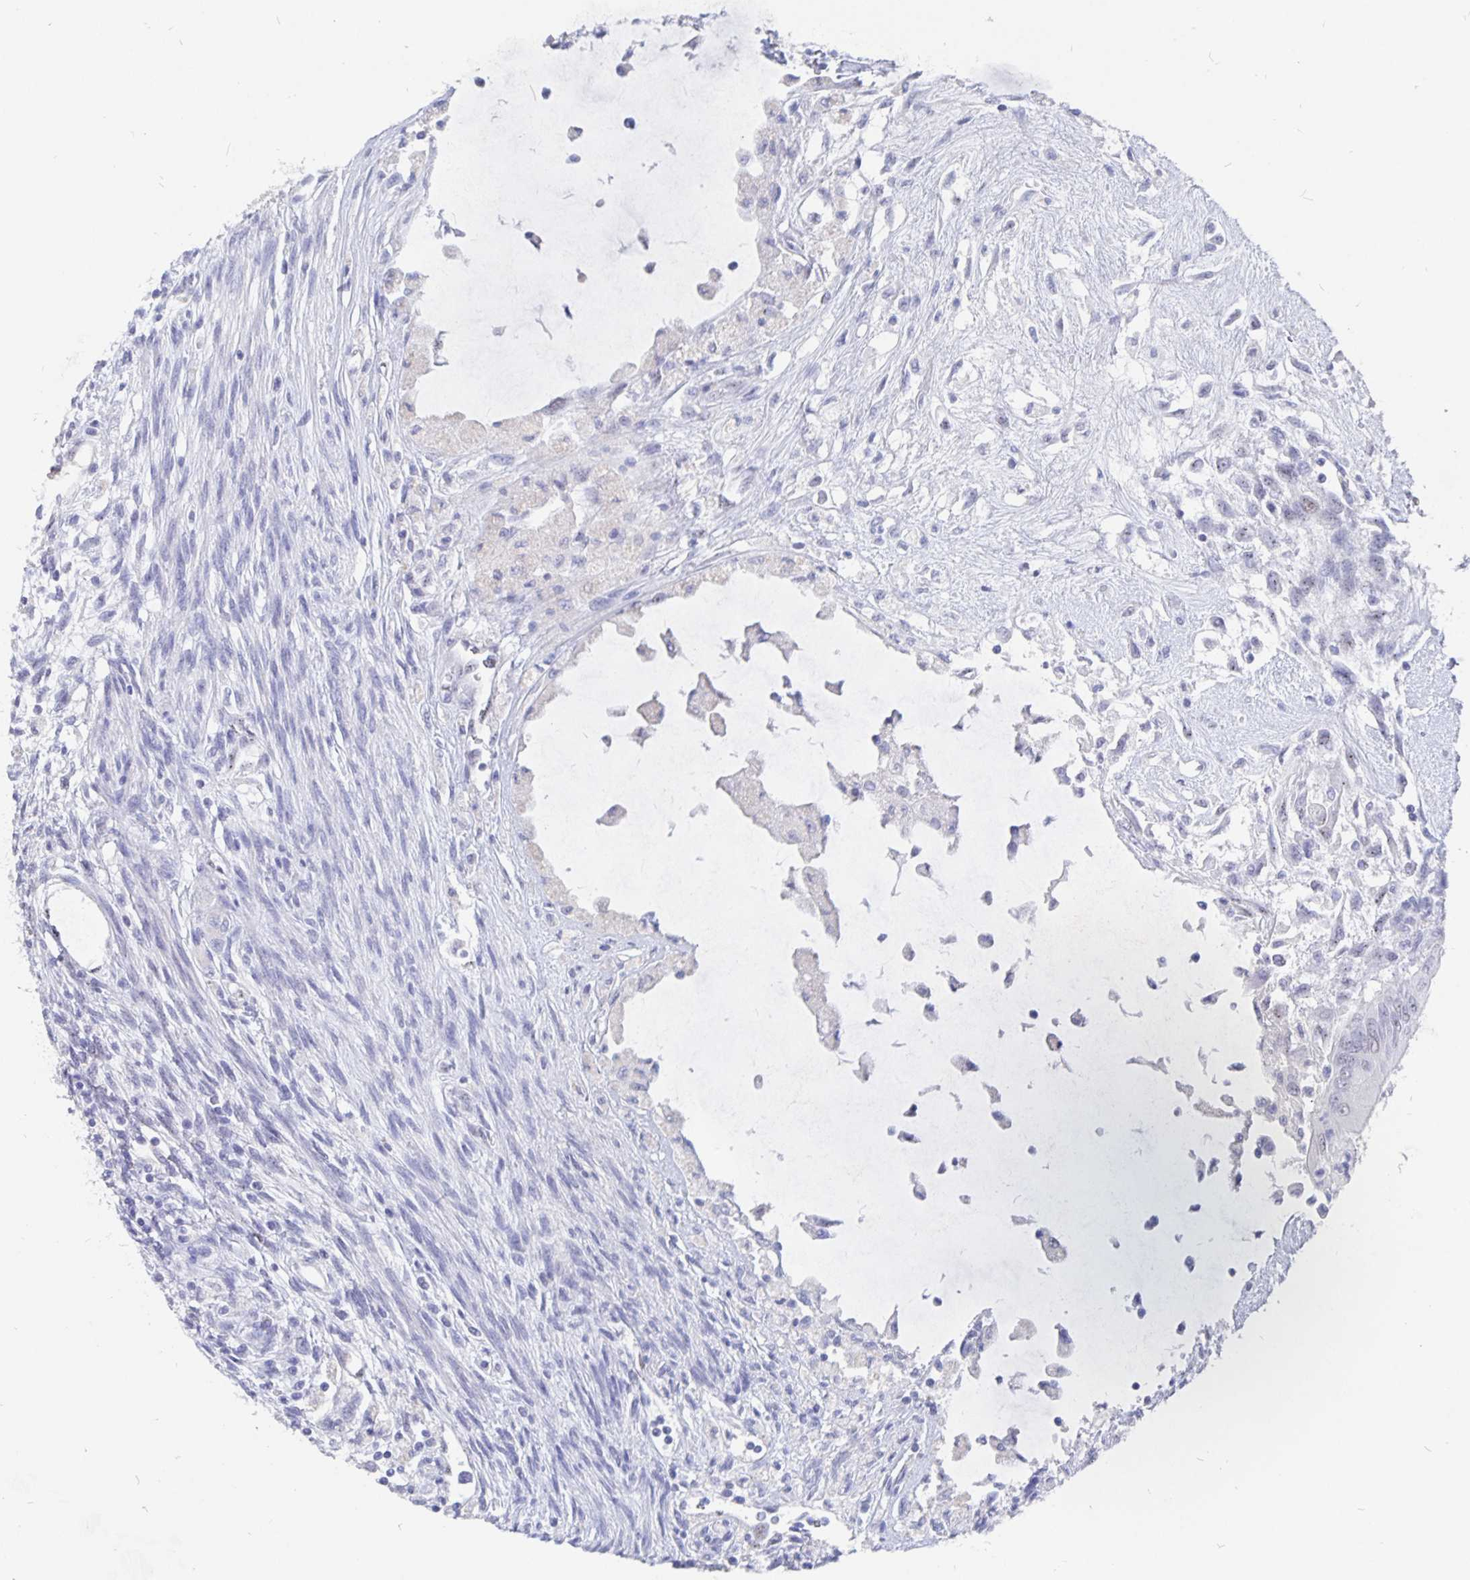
{"staining": {"intensity": "negative", "quantity": "none", "location": "none"}, "tissue": "testis cancer", "cell_type": "Tumor cells", "image_type": "cancer", "snomed": [{"axis": "morphology", "description": "Carcinoma, Embryonal, NOS"}, {"axis": "topography", "description": "Testis"}], "caption": "DAB (3,3'-diaminobenzidine) immunohistochemical staining of testis embryonal carcinoma demonstrates no significant expression in tumor cells.", "gene": "SMOC1", "patient": {"sex": "male", "age": 37}}